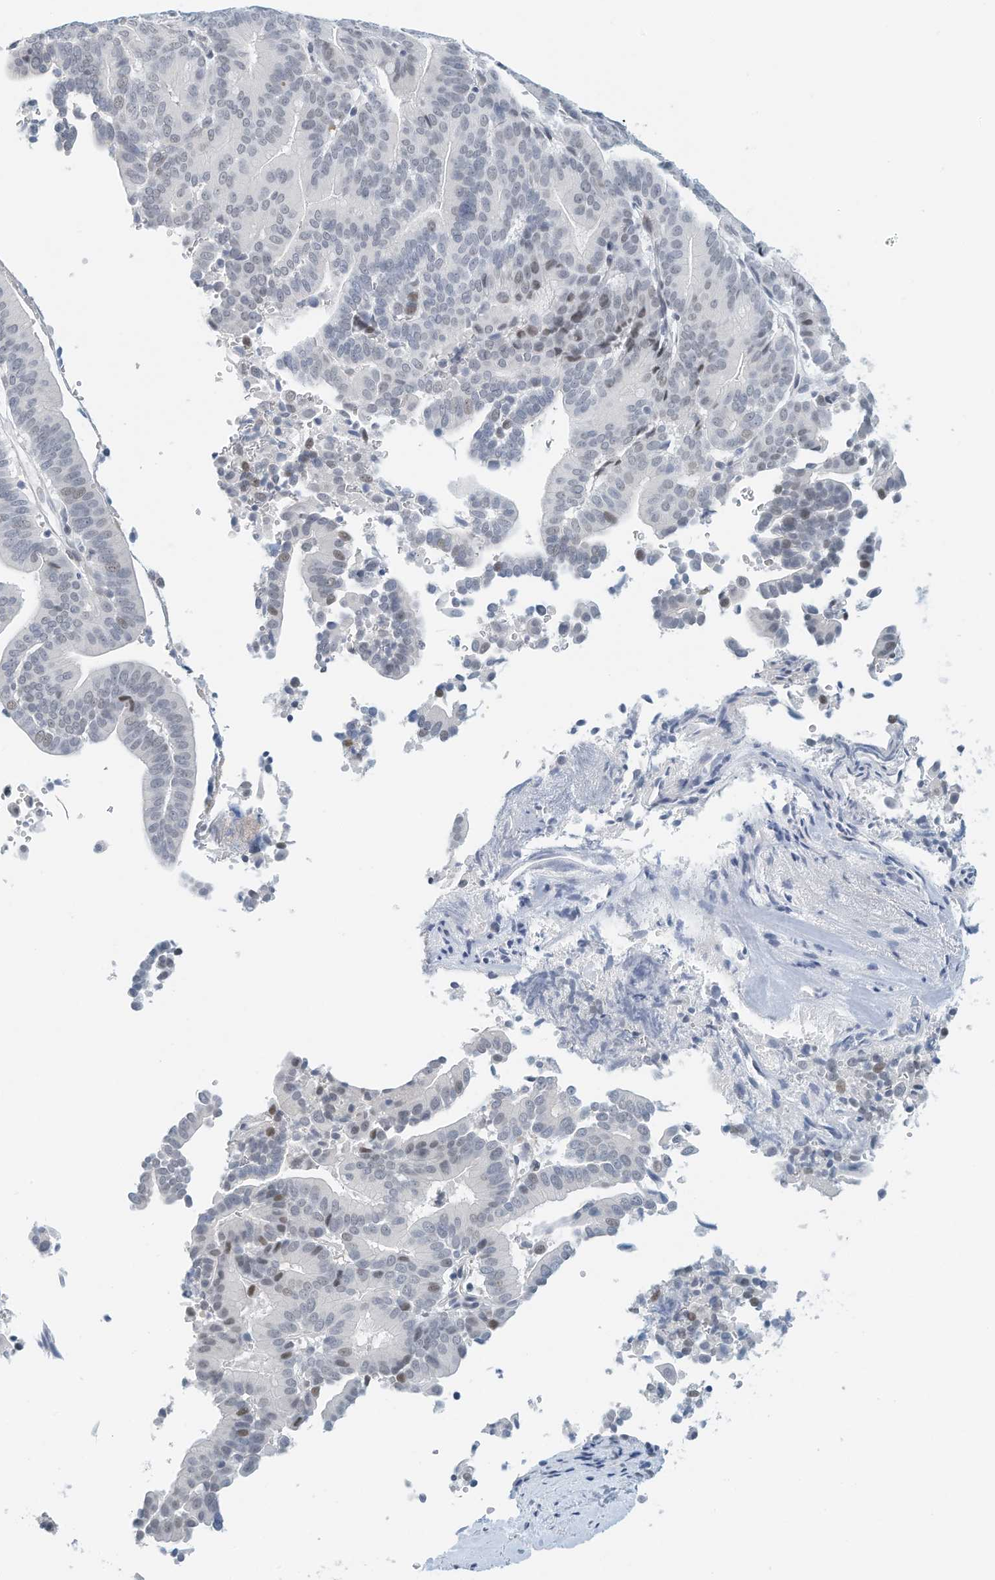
{"staining": {"intensity": "weak", "quantity": "<25%", "location": "nuclear"}, "tissue": "liver cancer", "cell_type": "Tumor cells", "image_type": "cancer", "snomed": [{"axis": "morphology", "description": "Cholangiocarcinoma"}, {"axis": "topography", "description": "Liver"}], "caption": "DAB immunohistochemical staining of human liver cholangiocarcinoma exhibits no significant staining in tumor cells.", "gene": "ARHGAP28", "patient": {"sex": "female", "age": 75}}